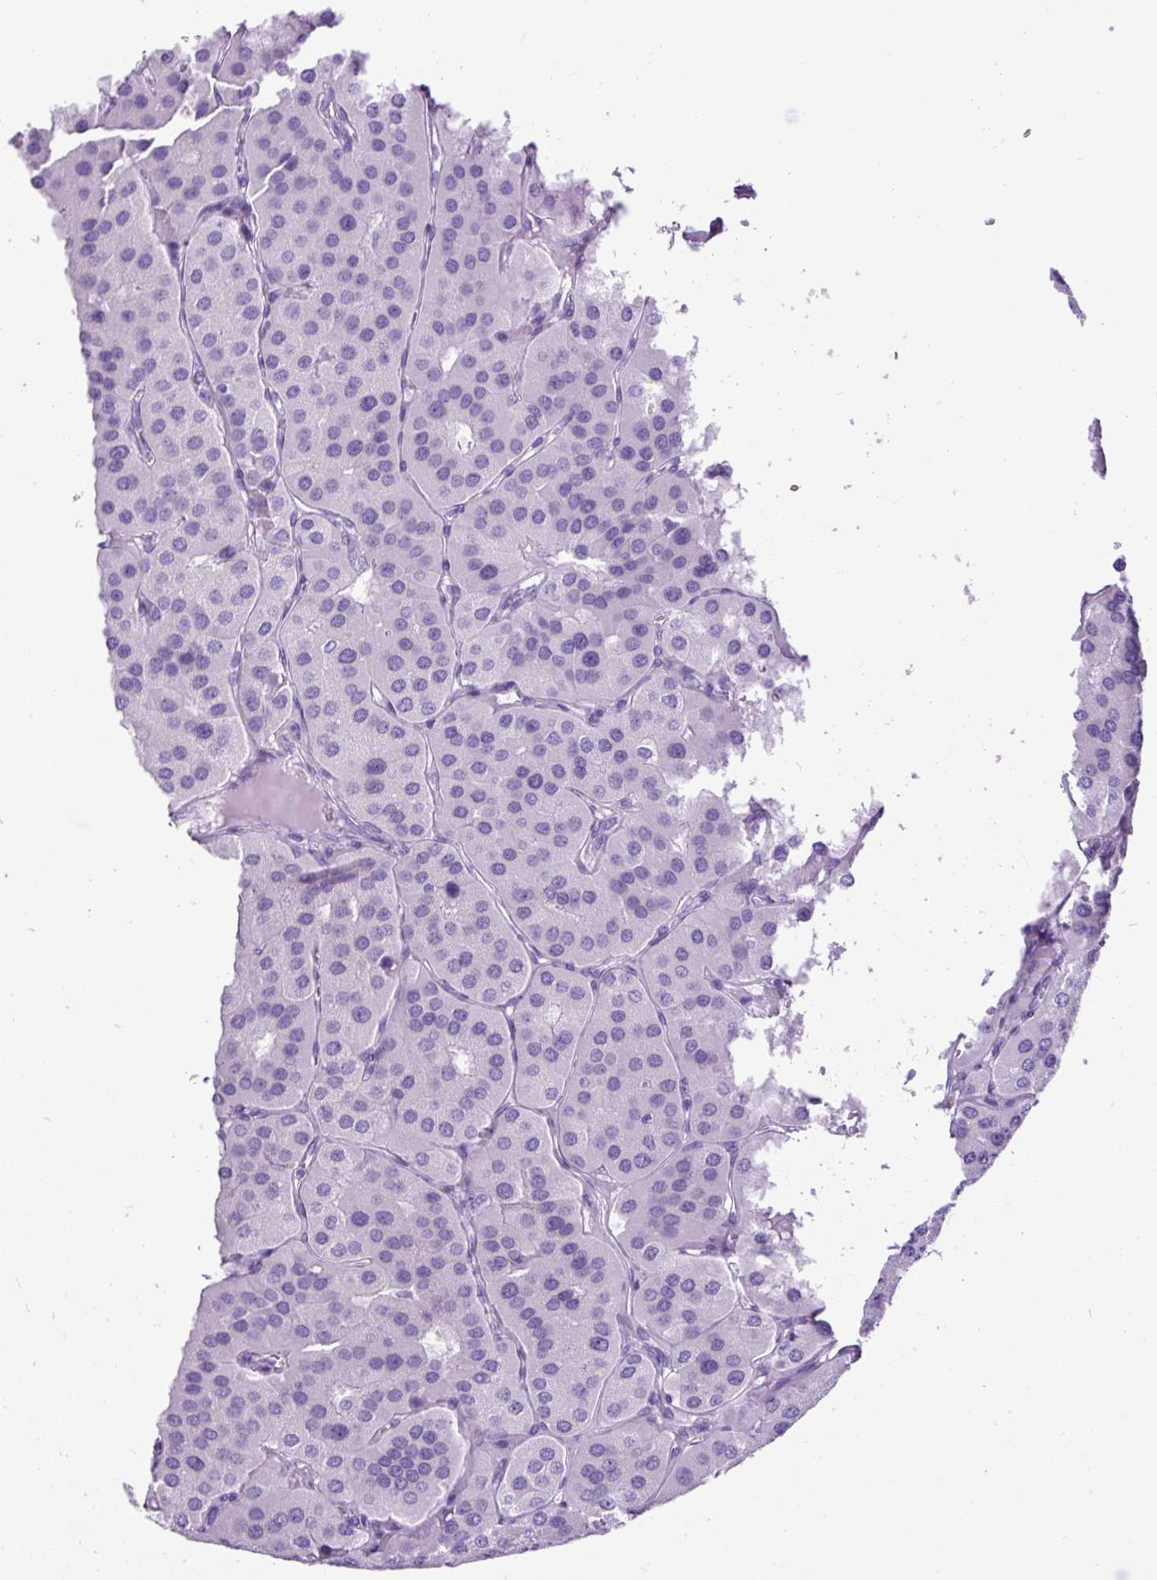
{"staining": {"intensity": "negative", "quantity": "none", "location": "none"}, "tissue": "parathyroid gland", "cell_type": "Glandular cells", "image_type": "normal", "snomed": [{"axis": "morphology", "description": "Normal tissue, NOS"}, {"axis": "morphology", "description": "Adenoma, NOS"}, {"axis": "topography", "description": "Parathyroid gland"}], "caption": "Image shows no protein positivity in glandular cells of benign parathyroid gland.", "gene": "PDIA2", "patient": {"sex": "female", "age": 86}}